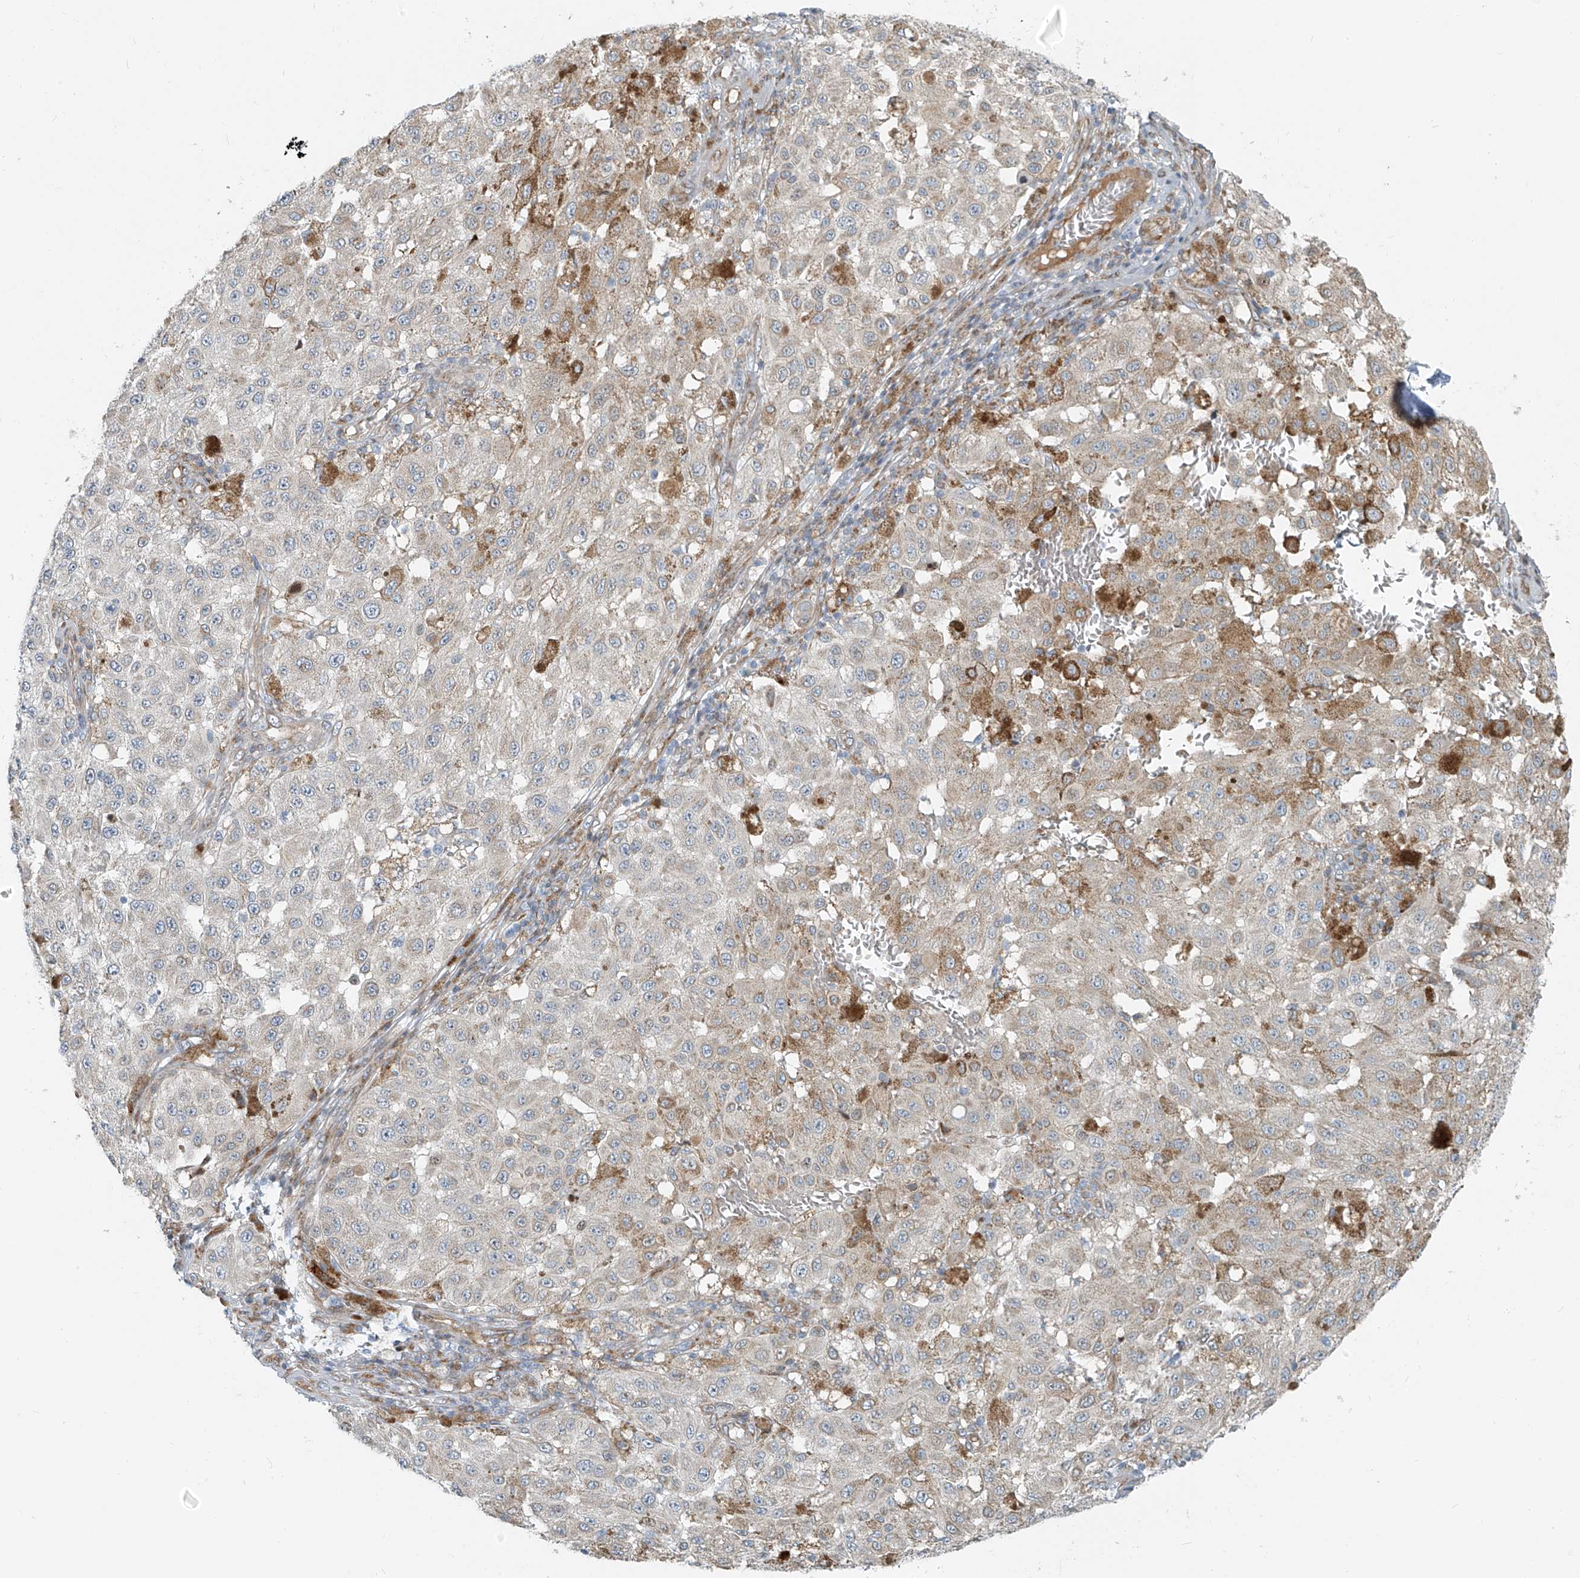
{"staining": {"intensity": "moderate", "quantity": "<25%", "location": "cytoplasmic/membranous"}, "tissue": "melanoma", "cell_type": "Tumor cells", "image_type": "cancer", "snomed": [{"axis": "morphology", "description": "Malignant melanoma, NOS"}, {"axis": "topography", "description": "Skin"}], "caption": "An immunohistochemistry (IHC) photomicrograph of tumor tissue is shown. Protein staining in brown labels moderate cytoplasmic/membranous positivity in melanoma within tumor cells. (Brightfield microscopy of DAB IHC at high magnification).", "gene": "HIC2", "patient": {"sex": "female", "age": 64}}